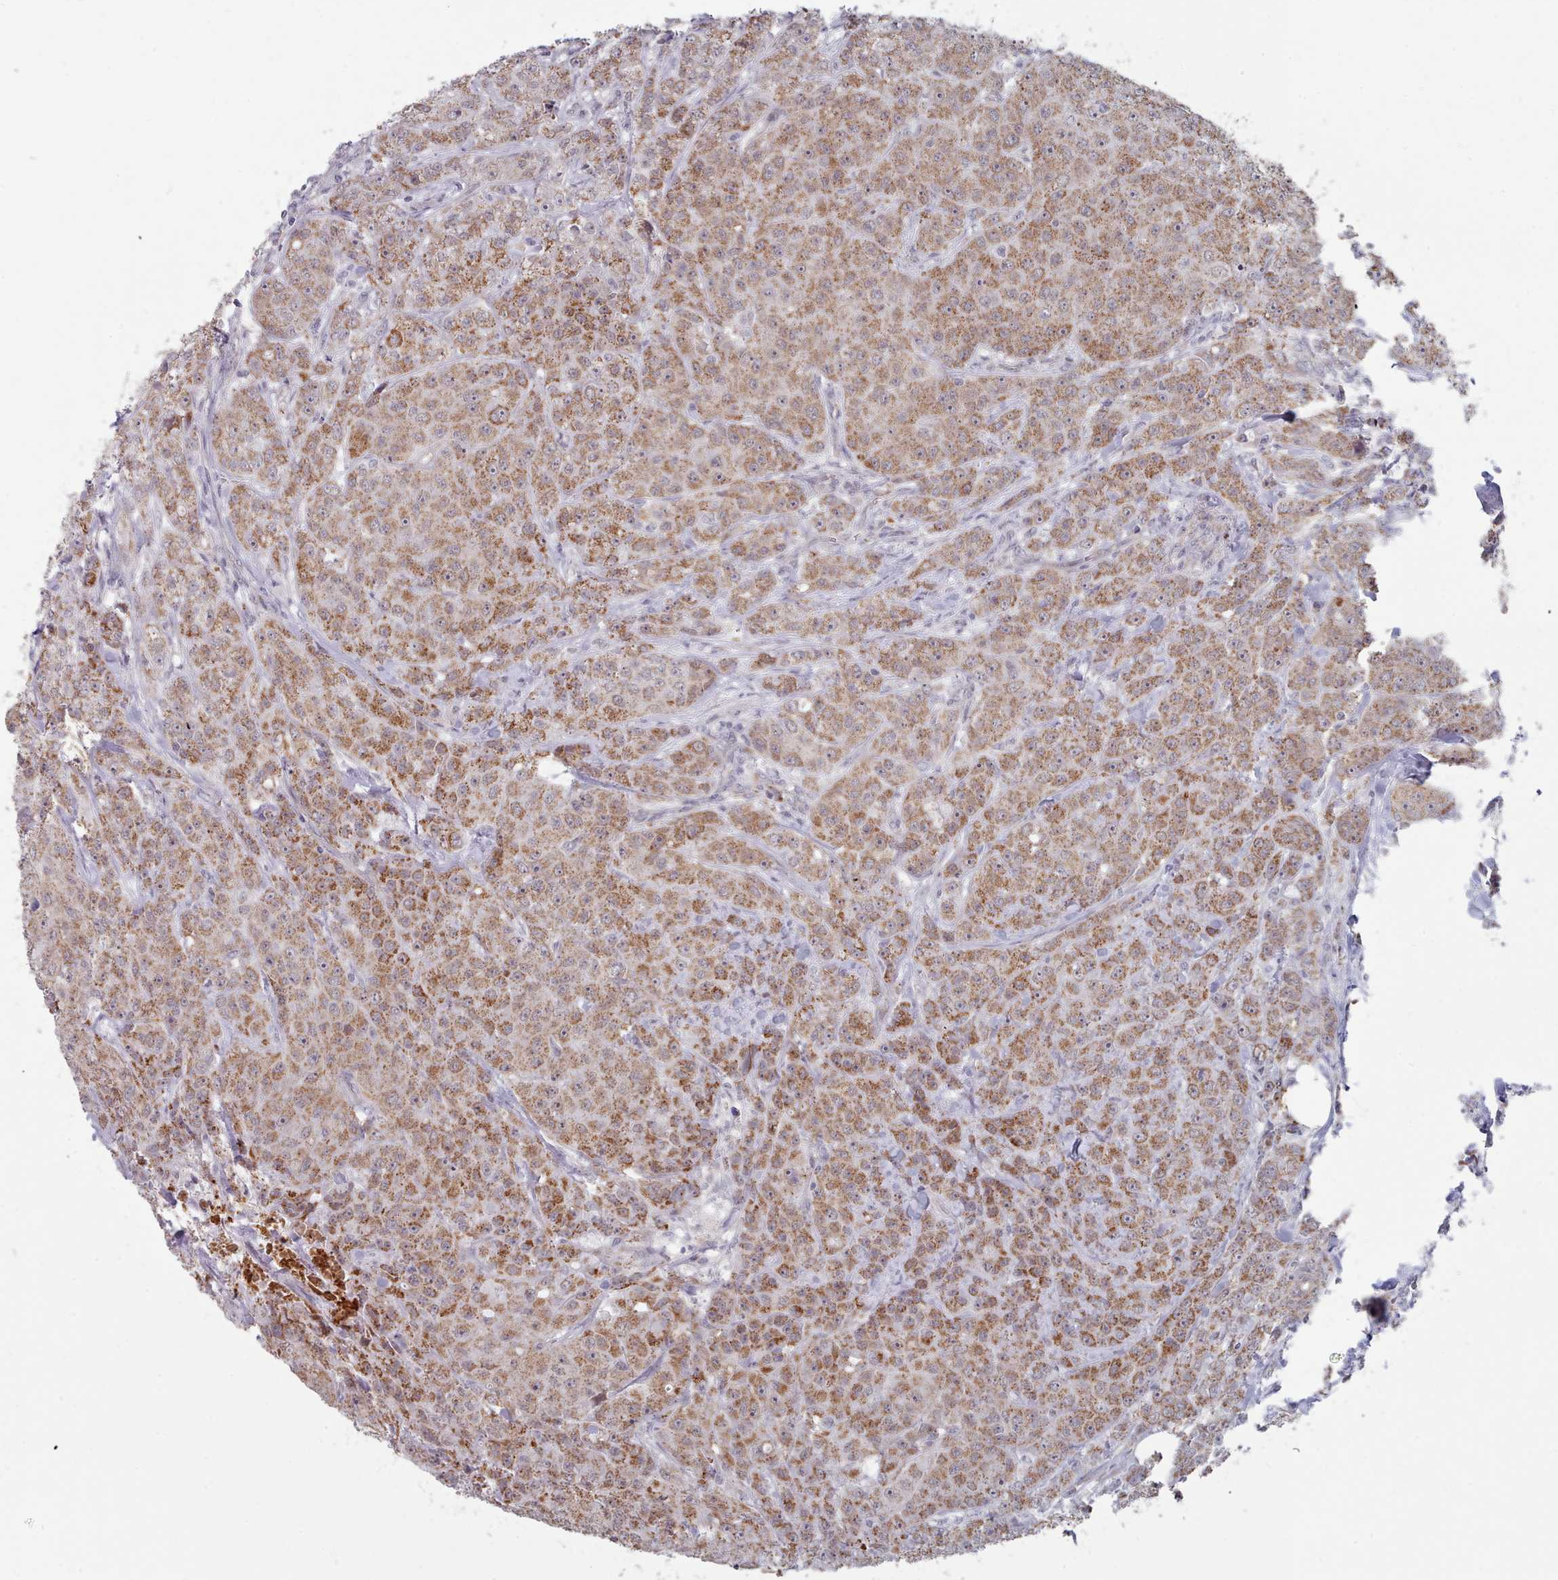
{"staining": {"intensity": "moderate", "quantity": ">75%", "location": "cytoplasmic/membranous"}, "tissue": "breast cancer", "cell_type": "Tumor cells", "image_type": "cancer", "snomed": [{"axis": "morphology", "description": "Duct carcinoma"}, {"axis": "topography", "description": "Breast"}], "caption": "Immunohistochemistry of human breast infiltrating ductal carcinoma reveals medium levels of moderate cytoplasmic/membranous expression in about >75% of tumor cells. The staining was performed using DAB to visualize the protein expression in brown, while the nuclei were stained in blue with hematoxylin (Magnification: 20x).", "gene": "TRARG1", "patient": {"sex": "female", "age": 43}}